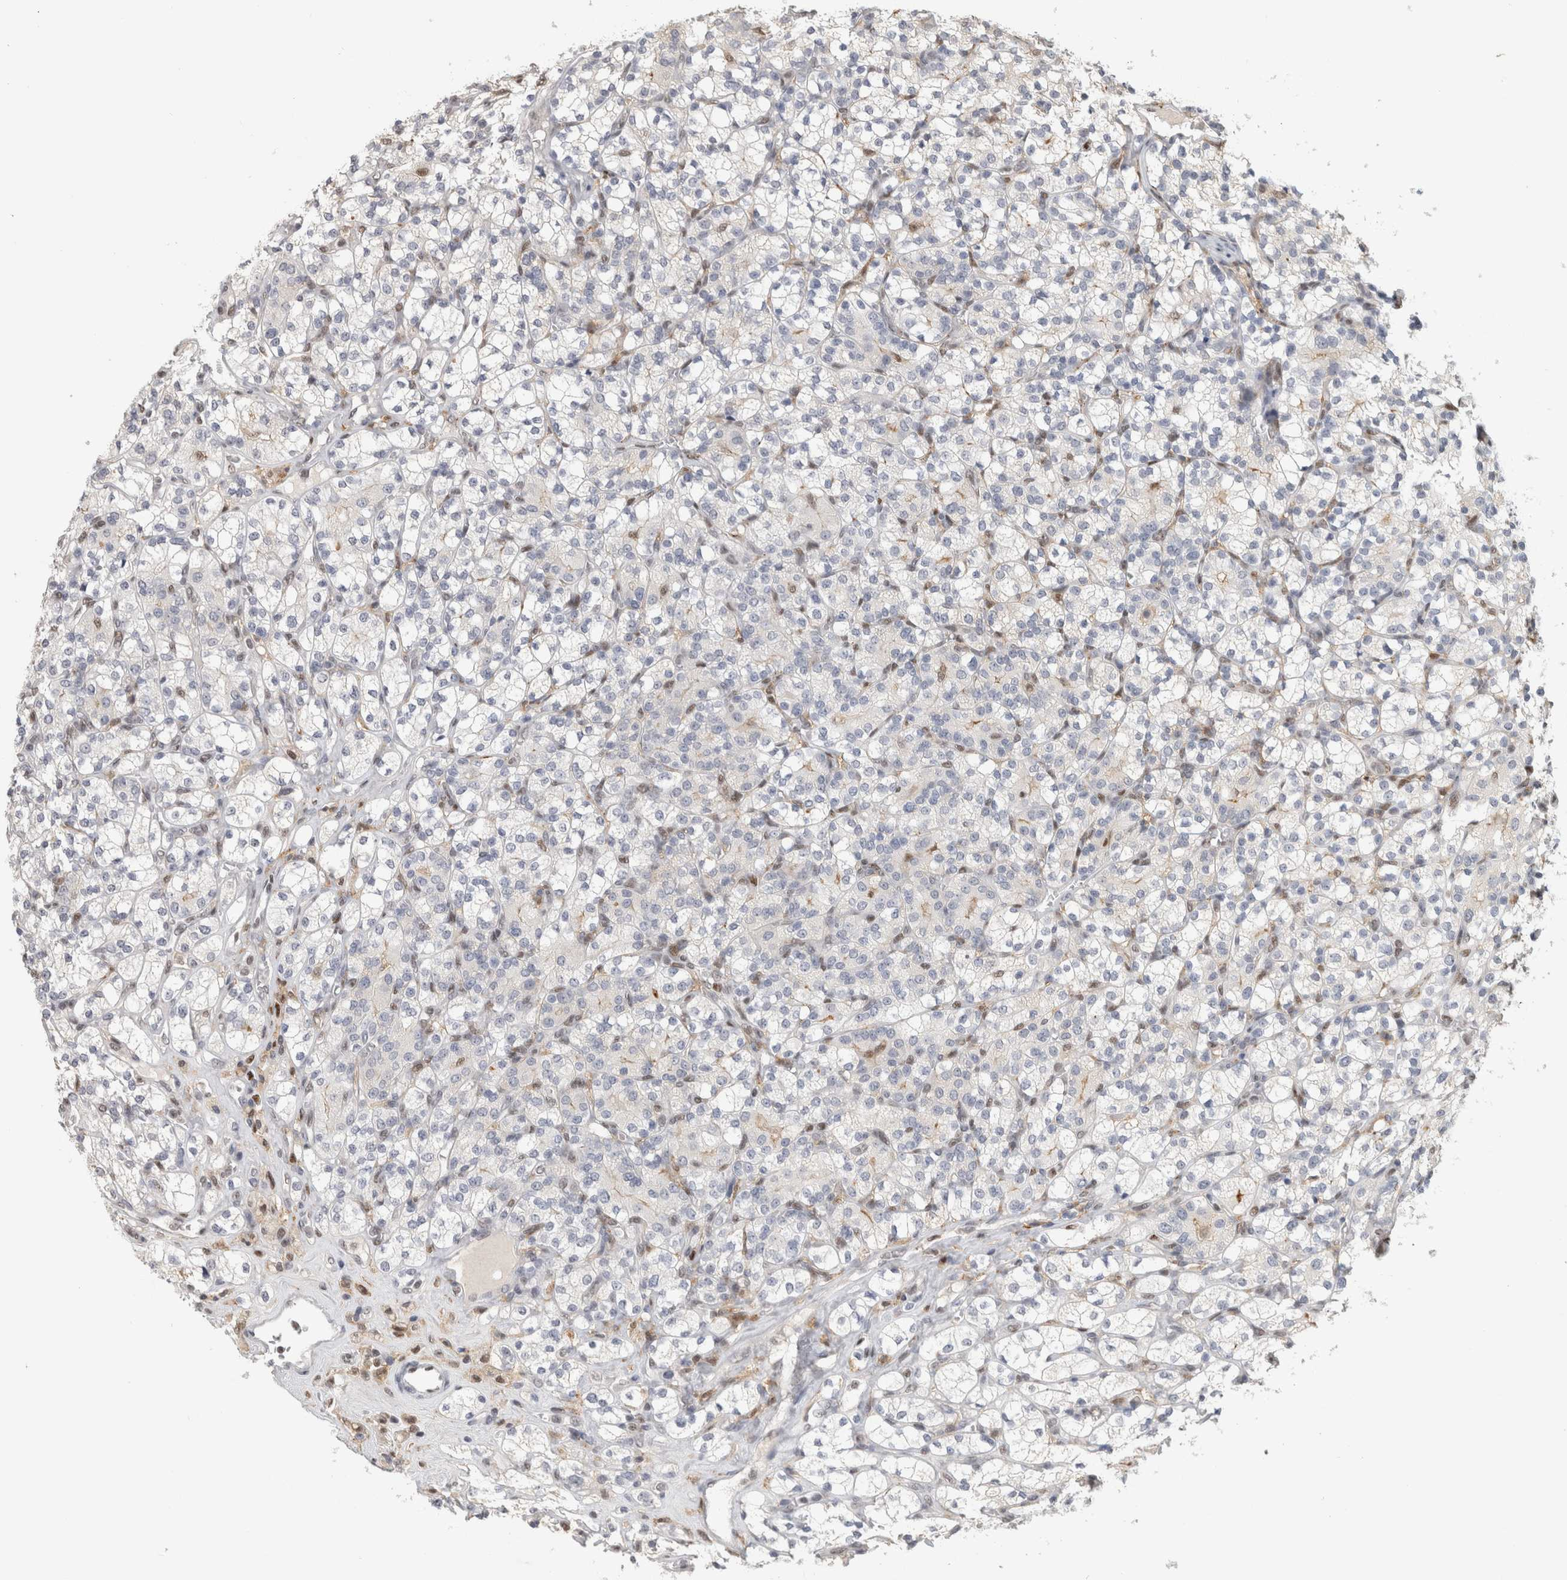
{"staining": {"intensity": "negative", "quantity": "none", "location": "none"}, "tissue": "renal cancer", "cell_type": "Tumor cells", "image_type": "cancer", "snomed": [{"axis": "morphology", "description": "Adenocarcinoma, NOS"}, {"axis": "topography", "description": "Kidney"}], "caption": "Immunohistochemical staining of renal adenocarcinoma demonstrates no significant staining in tumor cells.", "gene": "SRARP", "patient": {"sex": "male", "age": 77}}